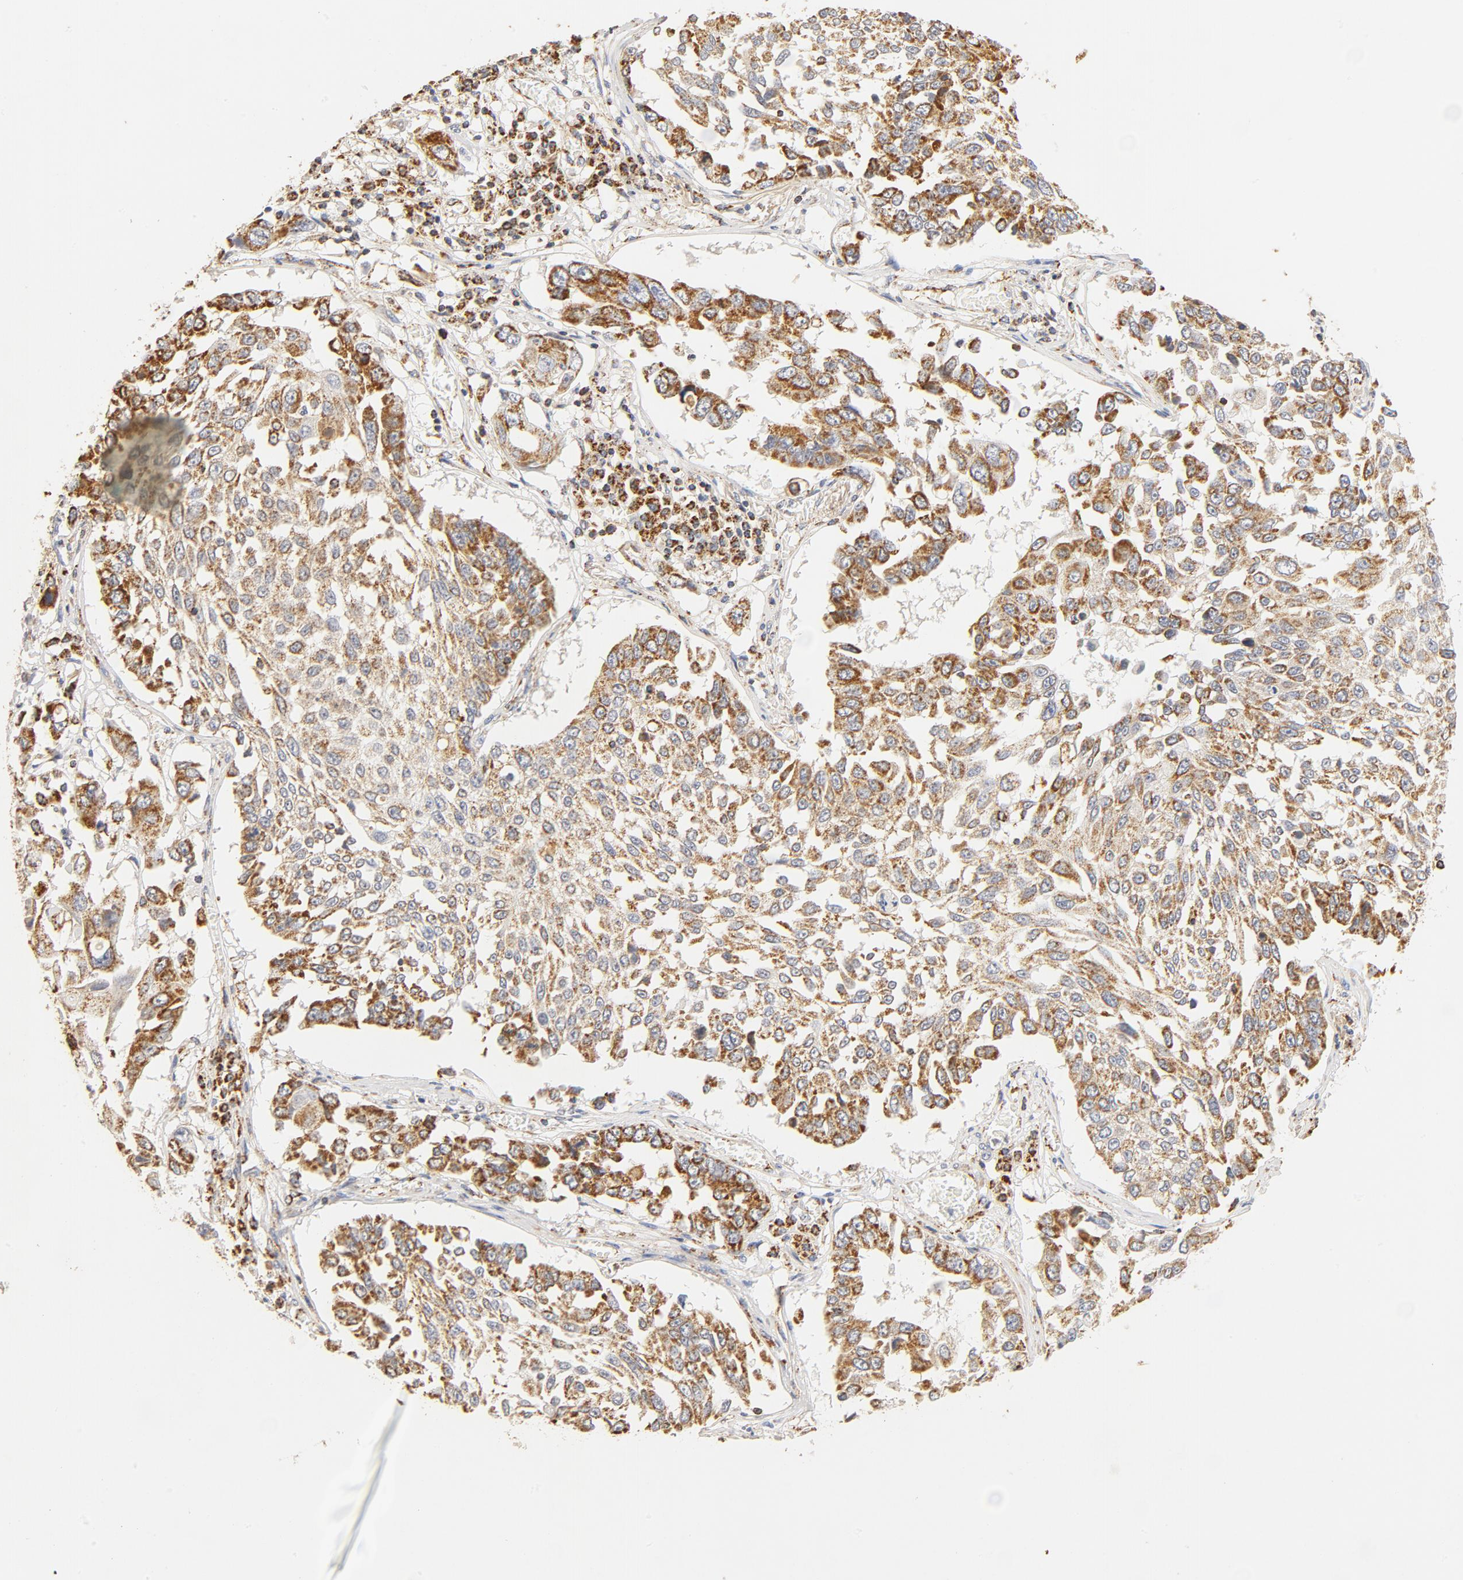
{"staining": {"intensity": "moderate", "quantity": ">75%", "location": "cytoplasmic/membranous"}, "tissue": "lung cancer", "cell_type": "Tumor cells", "image_type": "cancer", "snomed": [{"axis": "morphology", "description": "Squamous cell carcinoma, NOS"}, {"axis": "topography", "description": "Lung"}], "caption": "Immunohistochemical staining of human lung squamous cell carcinoma exhibits medium levels of moderate cytoplasmic/membranous staining in approximately >75% of tumor cells.", "gene": "COX4I1", "patient": {"sex": "male", "age": 71}}